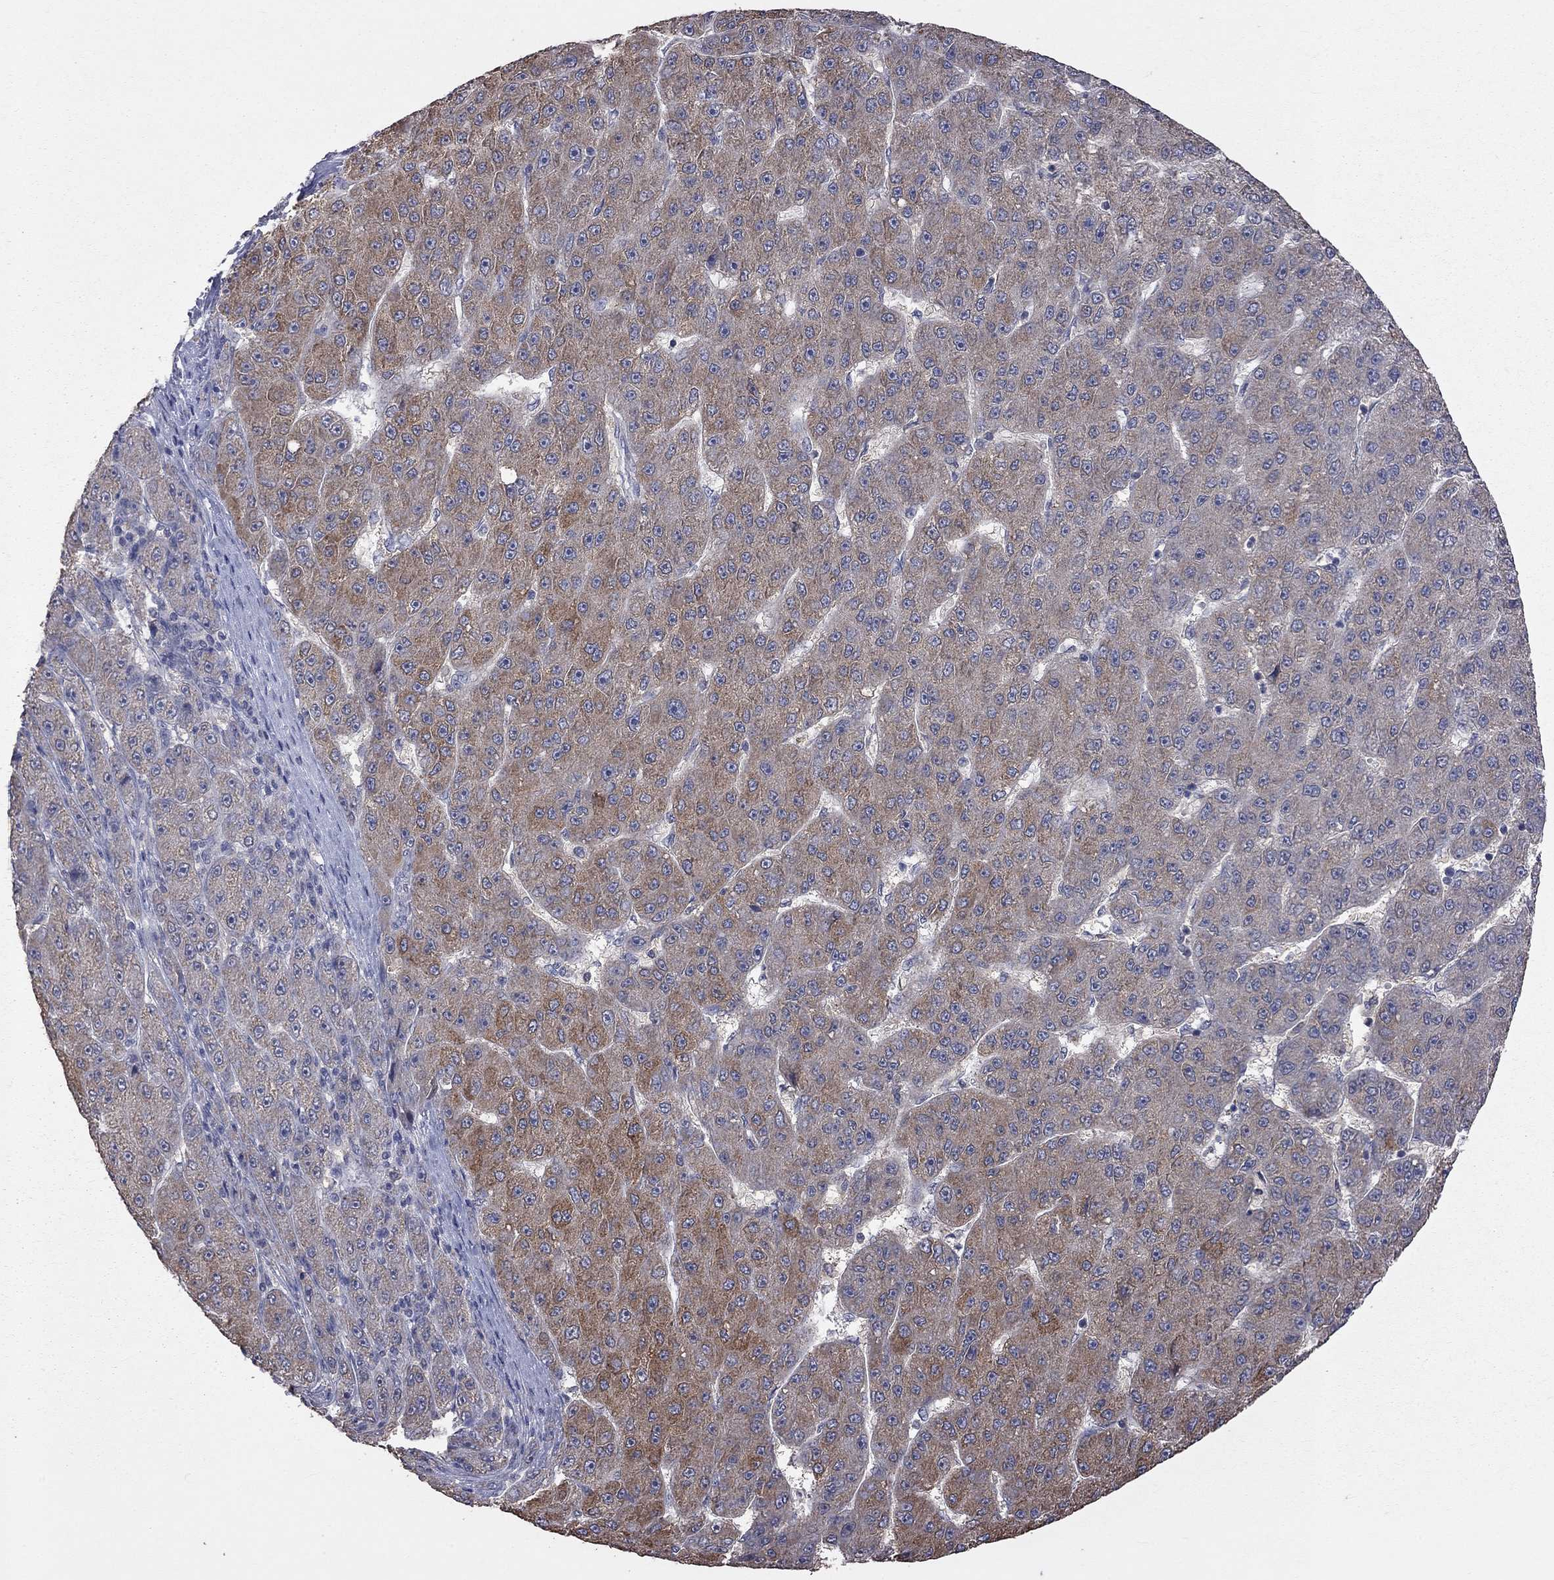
{"staining": {"intensity": "moderate", "quantity": "<25%", "location": "cytoplasmic/membranous"}, "tissue": "liver cancer", "cell_type": "Tumor cells", "image_type": "cancer", "snomed": [{"axis": "morphology", "description": "Carcinoma, Hepatocellular, NOS"}, {"axis": "topography", "description": "Liver"}], "caption": "A brown stain labels moderate cytoplasmic/membranous positivity of a protein in human liver cancer (hepatocellular carcinoma) tumor cells. (DAB (3,3'-diaminobenzidine) IHC, brown staining for protein, blue staining for nuclei).", "gene": "HTR6", "patient": {"sex": "male", "age": 67}}